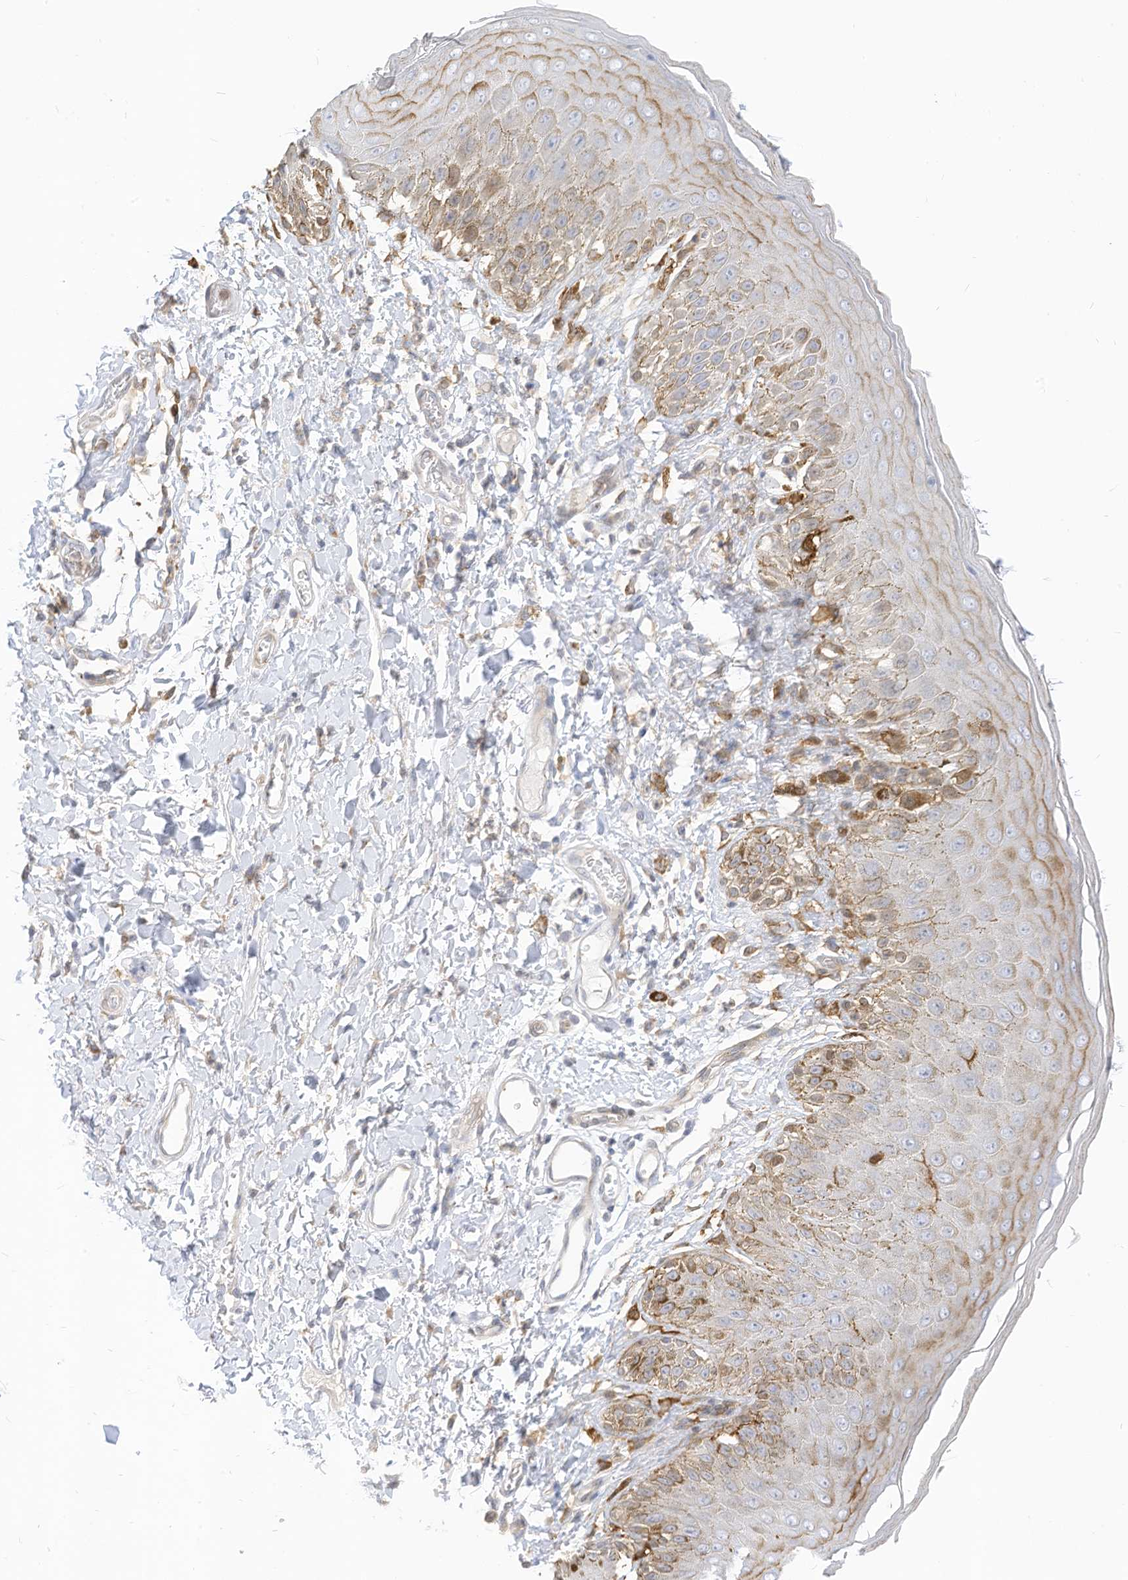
{"staining": {"intensity": "moderate", "quantity": "25%-75%", "location": "cytoplasmic/membranous"}, "tissue": "skin", "cell_type": "Epidermal cells", "image_type": "normal", "snomed": [{"axis": "morphology", "description": "Normal tissue, NOS"}, {"axis": "topography", "description": "Anal"}], "caption": "Immunohistochemistry (DAB) staining of unremarkable skin shows moderate cytoplasmic/membranous protein positivity in about 25%-75% of epidermal cells.", "gene": "ATP13A1", "patient": {"sex": "male", "age": 44}}